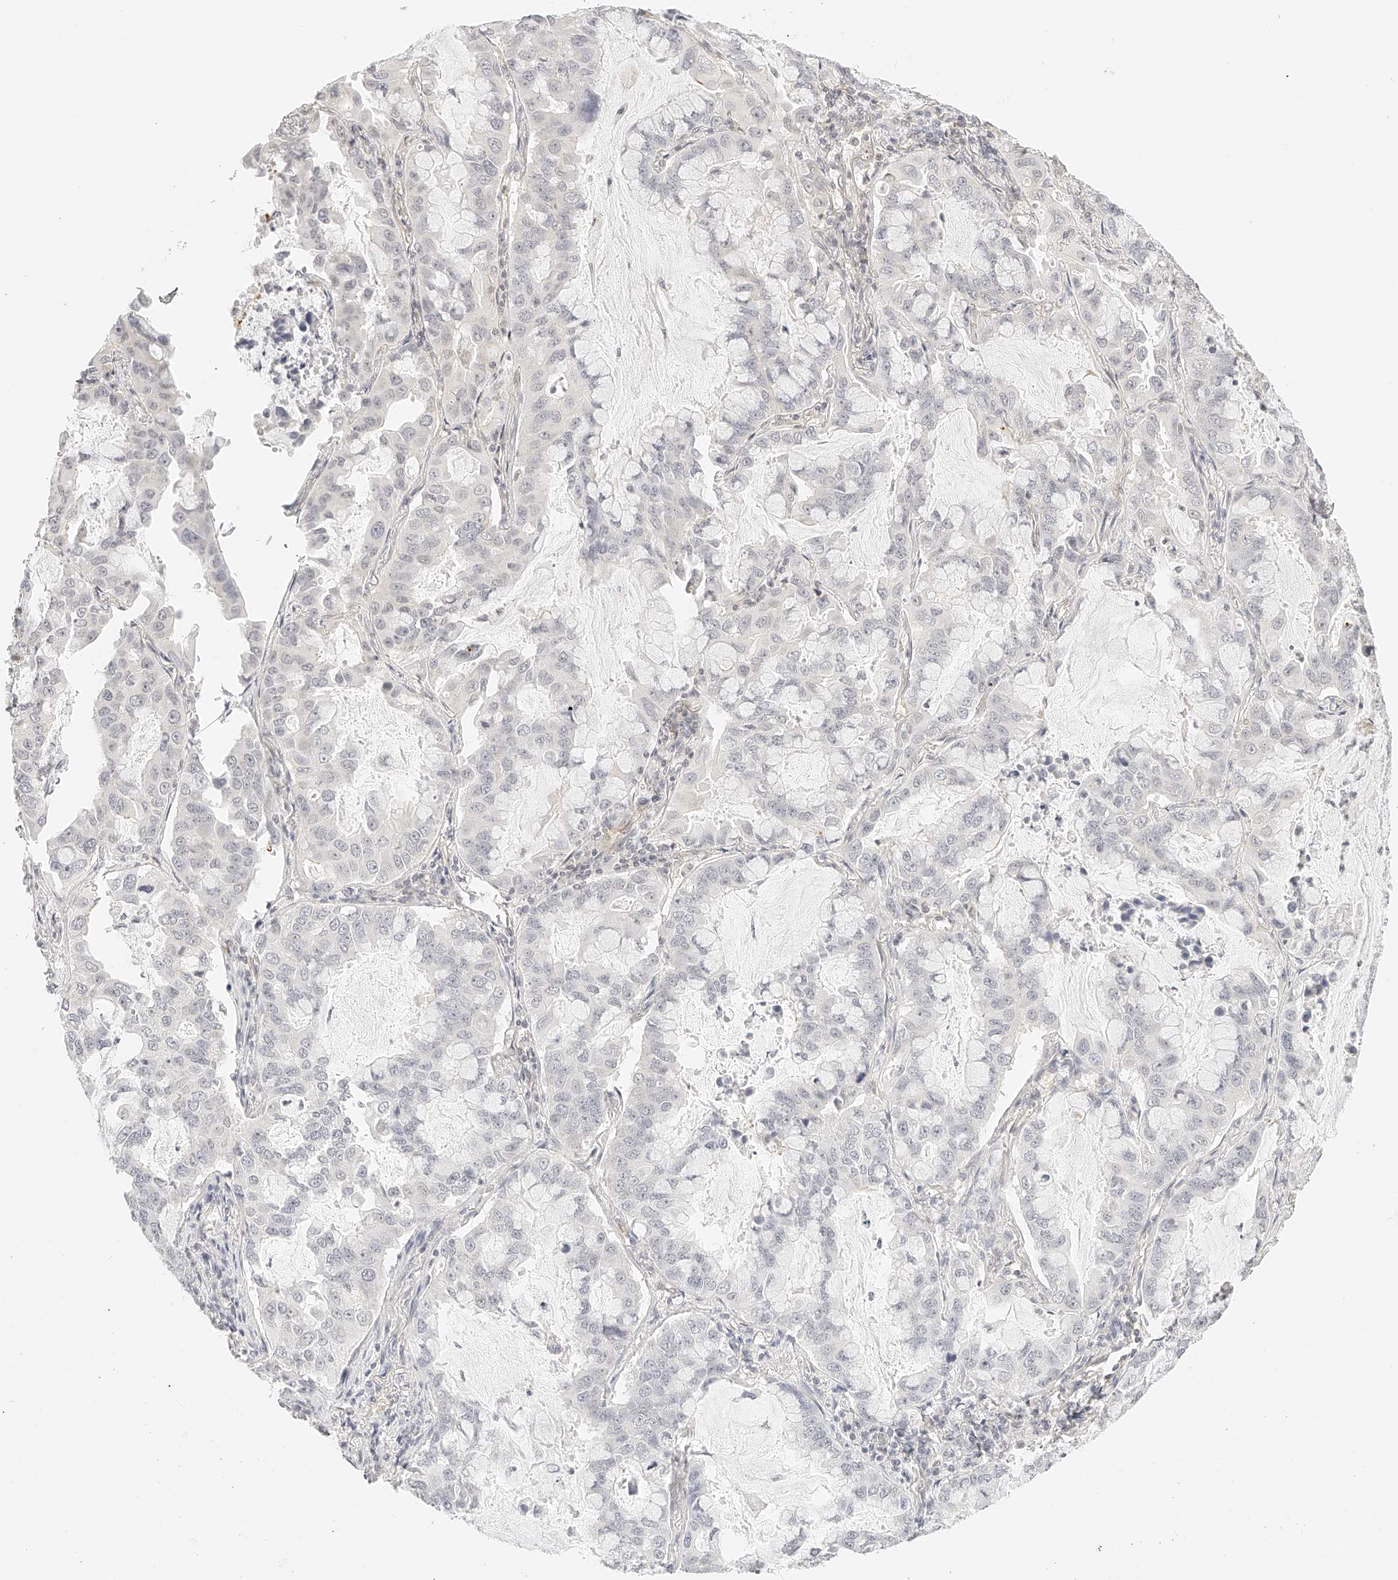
{"staining": {"intensity": "negative", "quantity": "none", "location": "none"}, "tissue": "lung cancer", "cell_type": "Tumor cells", "image_type": "cancer", "snomed": [{"axis": "morphology", "description": "Adenocarcinoma, NOS"}, {"axis": "topography", "description": "Lung"}], "caption": "Immunohistochemical staining of human lung cancer exhibits no significant positivity in tumor cells.", "gene": "ZFP69", "patient": {"sex": "male", "age": 64}}